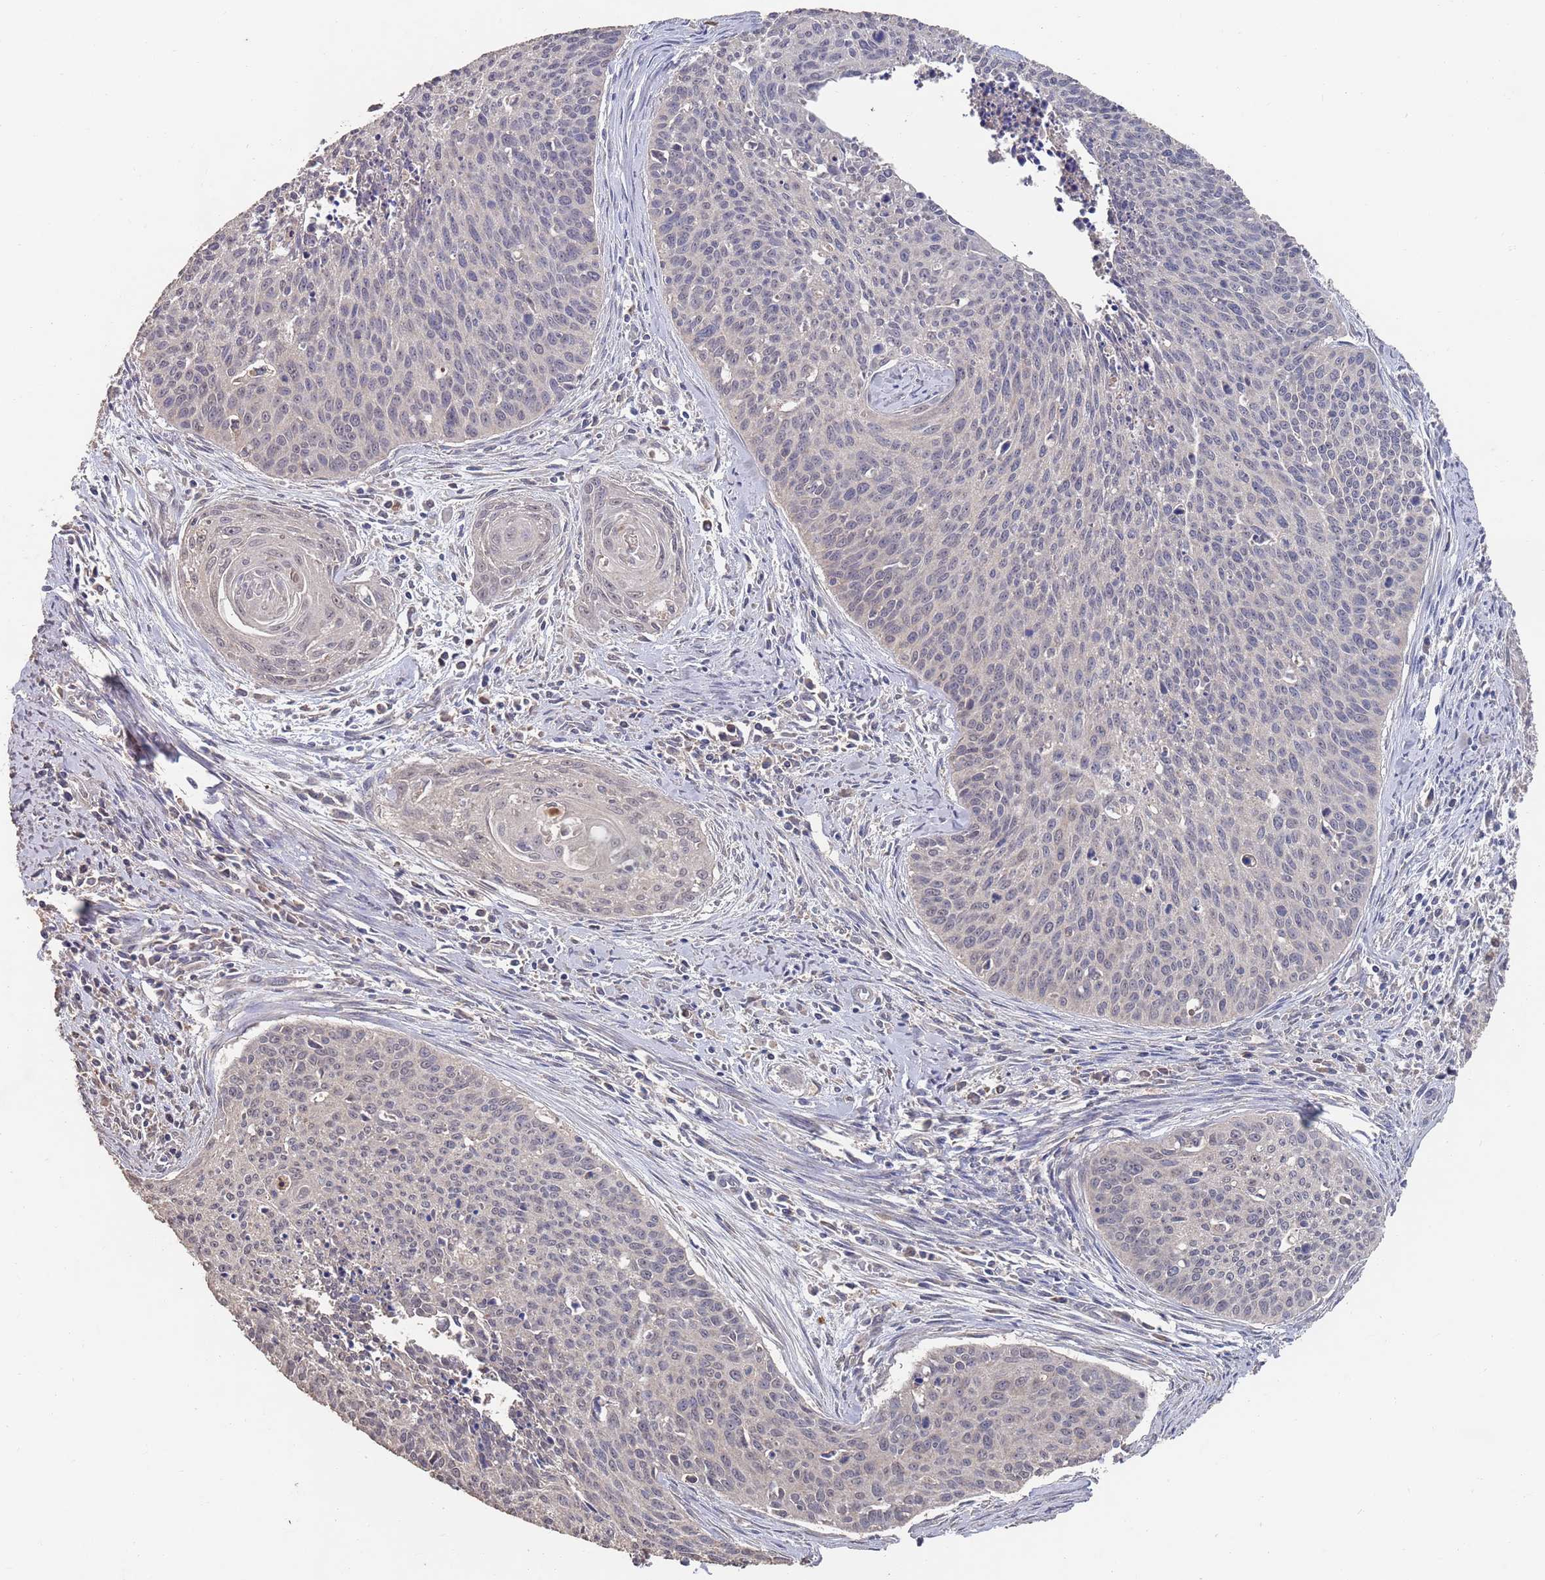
{"staining": {"intensity": "negative", "quantity": "none", "location": "none"}, "tissue": "cervical cancer", "cell_type": "Tumor cells", "image_type": "cancer", "snomed": [{"axis": "morphology", "description": "Squamous cell carcinoma, NOS"}, {"axis": "topography", "description": "Cervix"}], "caption": "This is an IHC micrograph of cervical cancer. There is no positivity in tumor cells.", "gene": "BTBD18", "patient": {"sex": "female", "age": 55}}